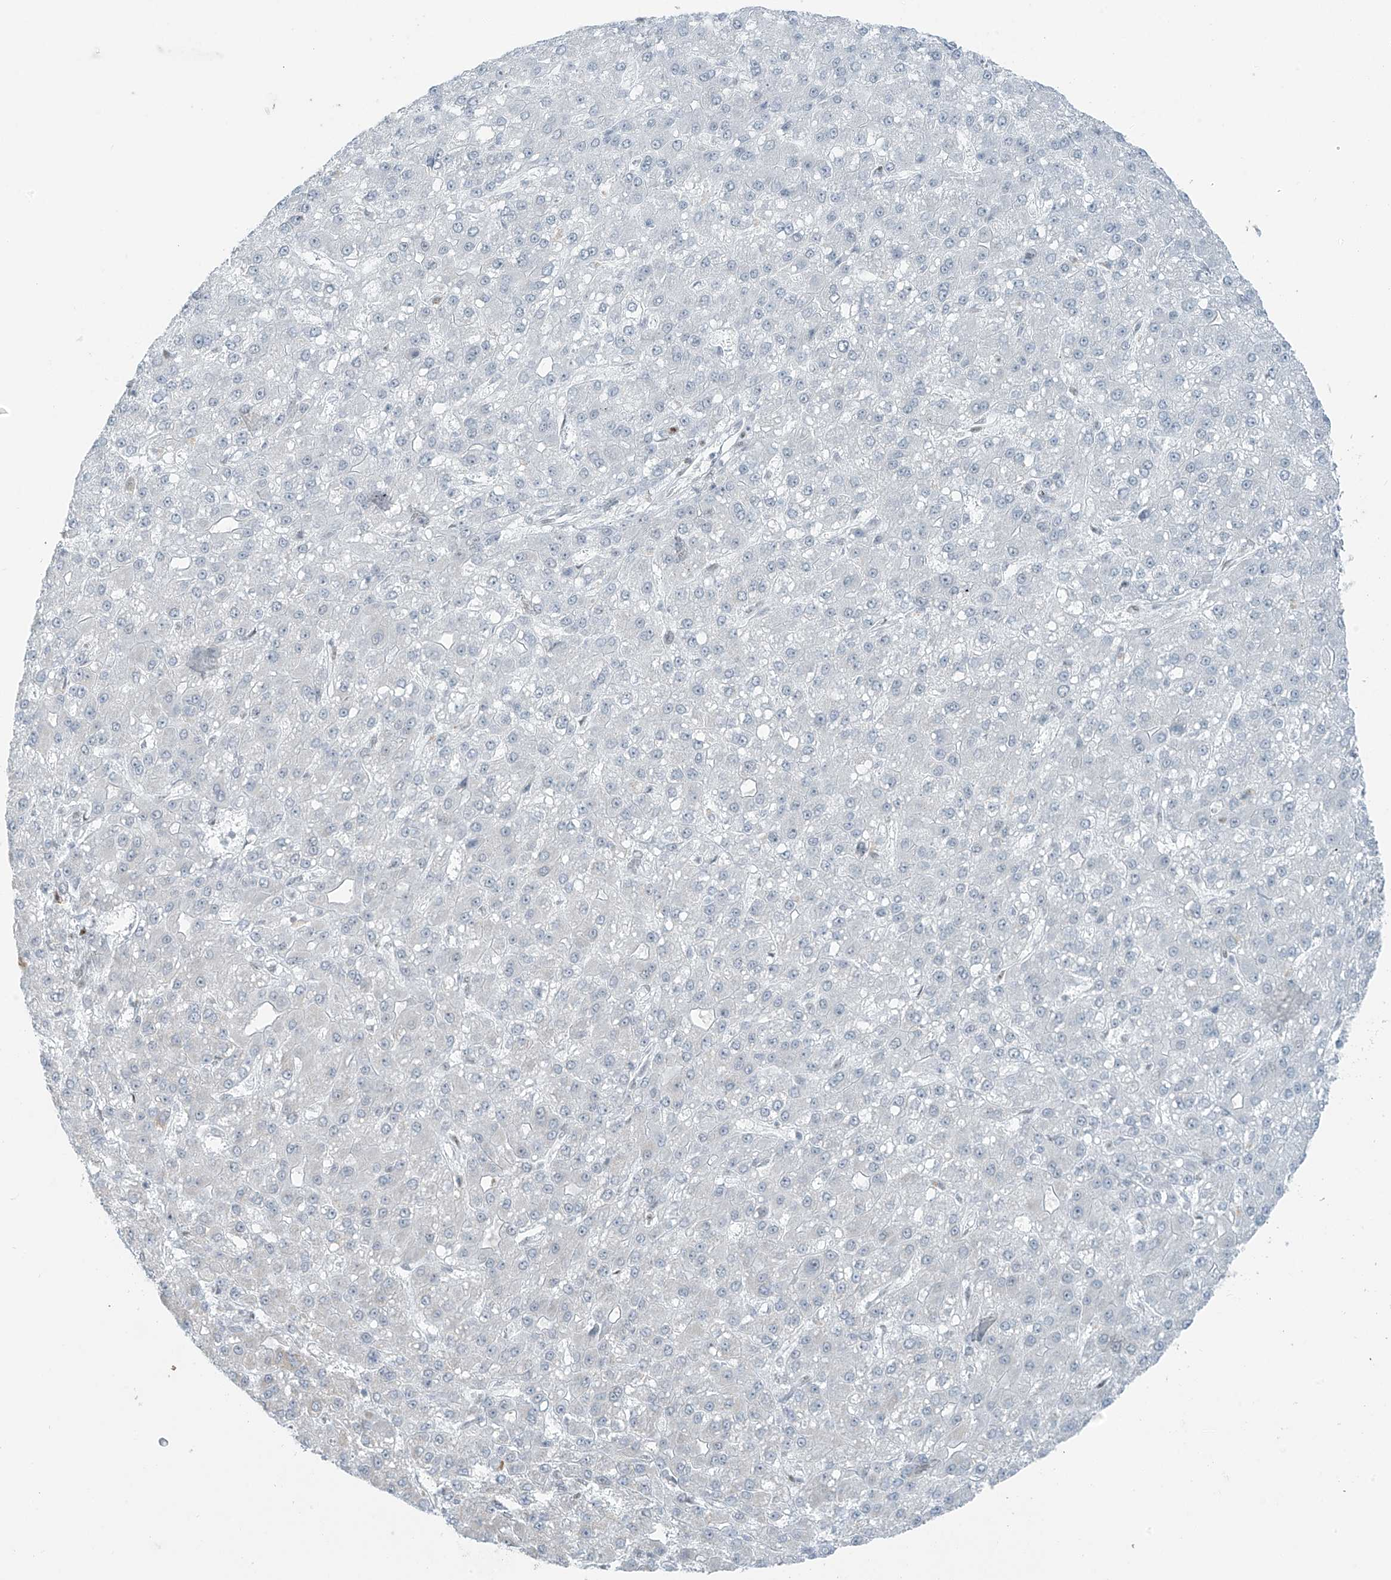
{"staining": {"intensity": "negative", "quantity": "none", "location": "none"}, "tissue": "liver cancer", "cell_type": "Tumor cells", "image_type": "cancer", "snomed": [{"axis": "morphology", "description": "Carcinoma, Hepatocellular, NOS"}, {"axis": "topography", "description": "Liver"}], "caption": "Immunohistochemistry image of human liver cancer (hepatocellular carcinoma) stained for a protein (brown), which exhibits no positivity in tumor cells. (DAB immunohistochemistry (IHC) with hematoxylin counter stain).", "gene": "WRNIP1", "patient": {"sex": "male", "age": 67}}